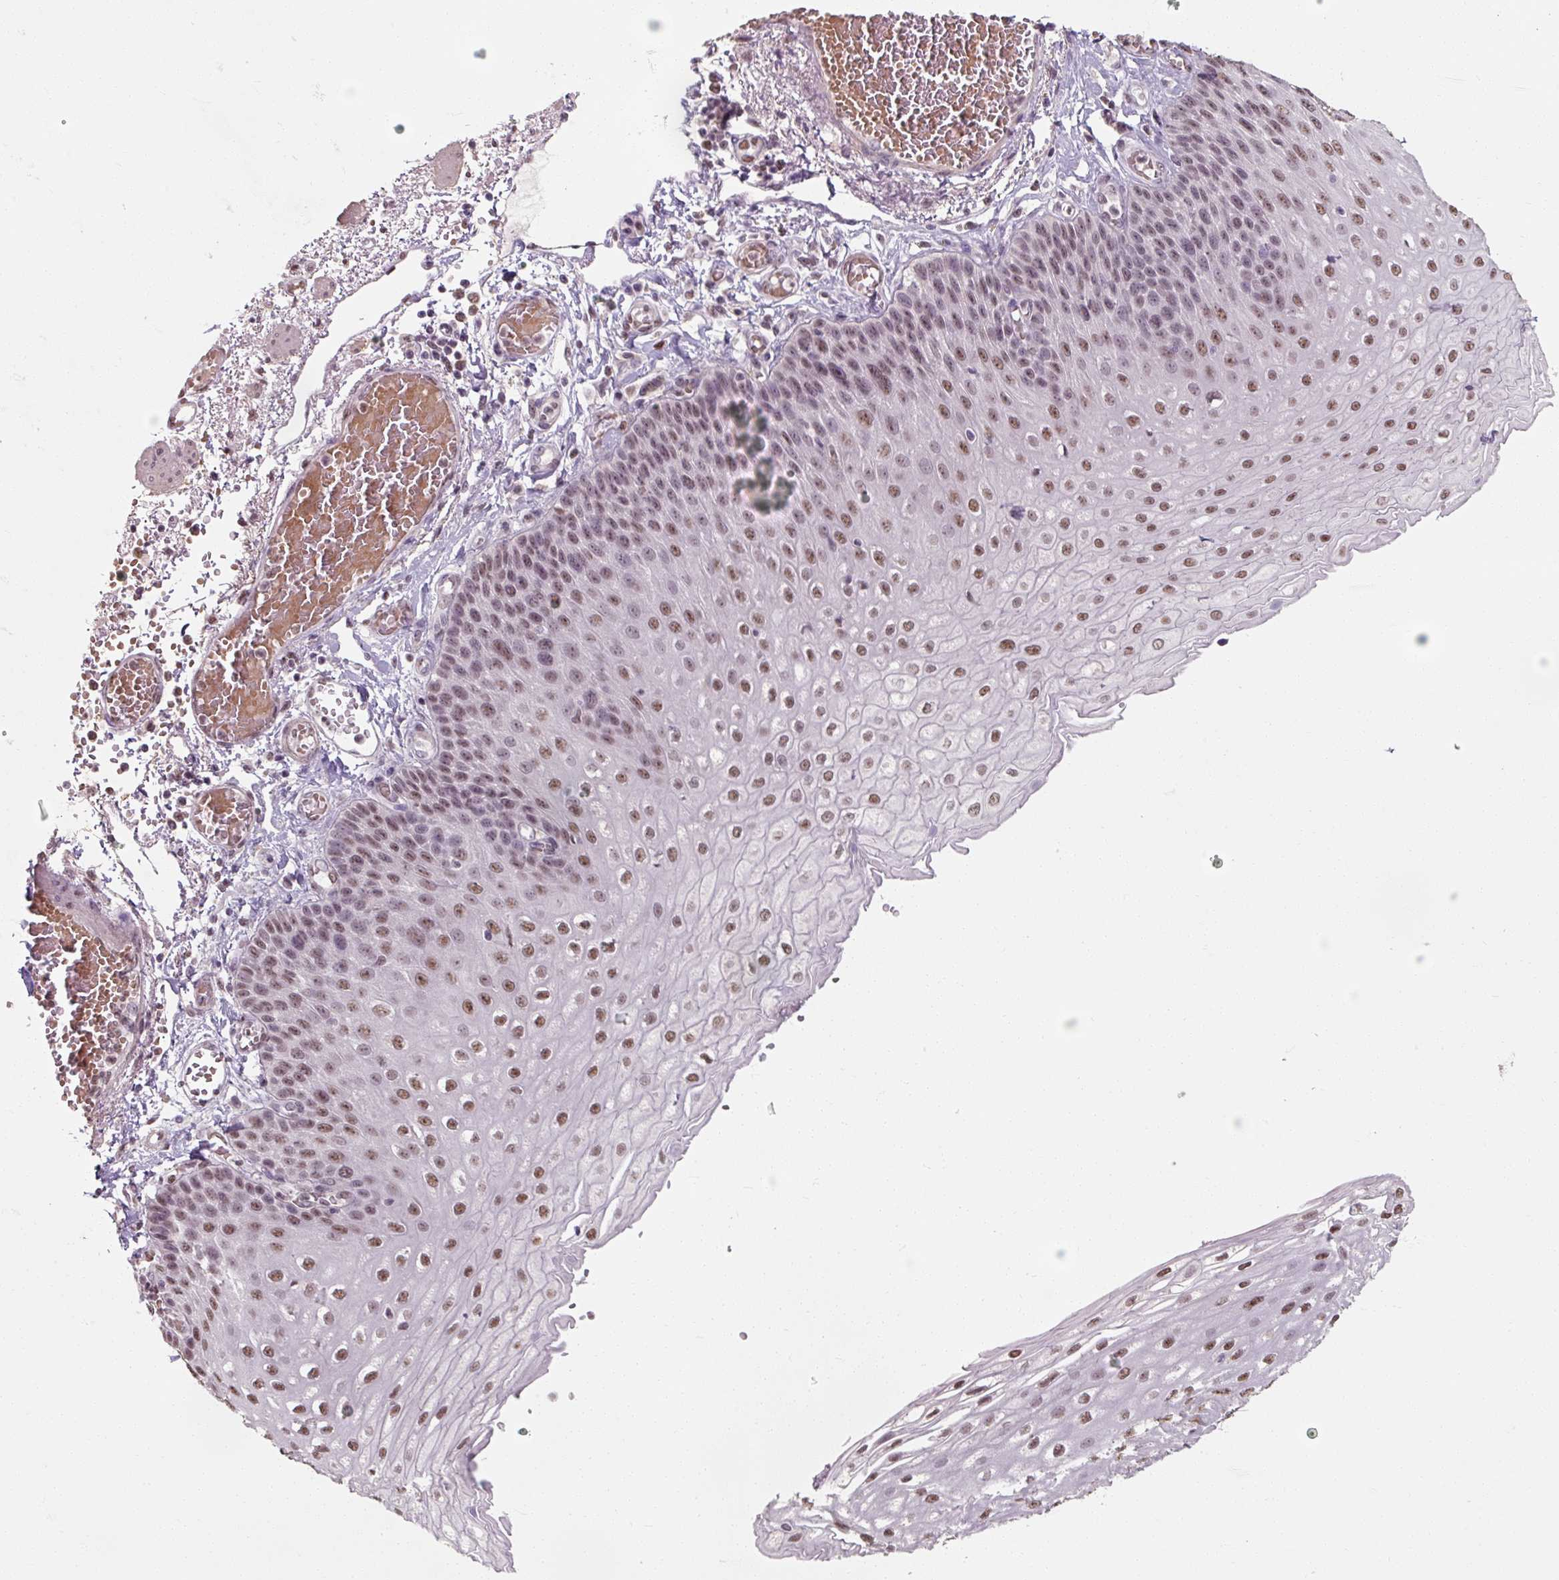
{"staining": {"intensity": "moderate", "quantity": ">75%", "location": "nuclear"}, "tissue": "esophagus", "cell_type": "Squamous epithelial cells", "image_type": "normal", "snomed": [{"axis": "morphology", "description": "Normal tissue, NOS"}, {"axis": "morphology", "description": "Adenocarcinoma, NOS"}, {"axis": "topography", "description": "Esophagus"}], "caption": "The immunohistochemical stain labels moderate nuclear expression in squamous epithelial cells of normal esophagus.", "gene": "ENSG00000291316", "patient": {"sex": "male", "age": 81}}